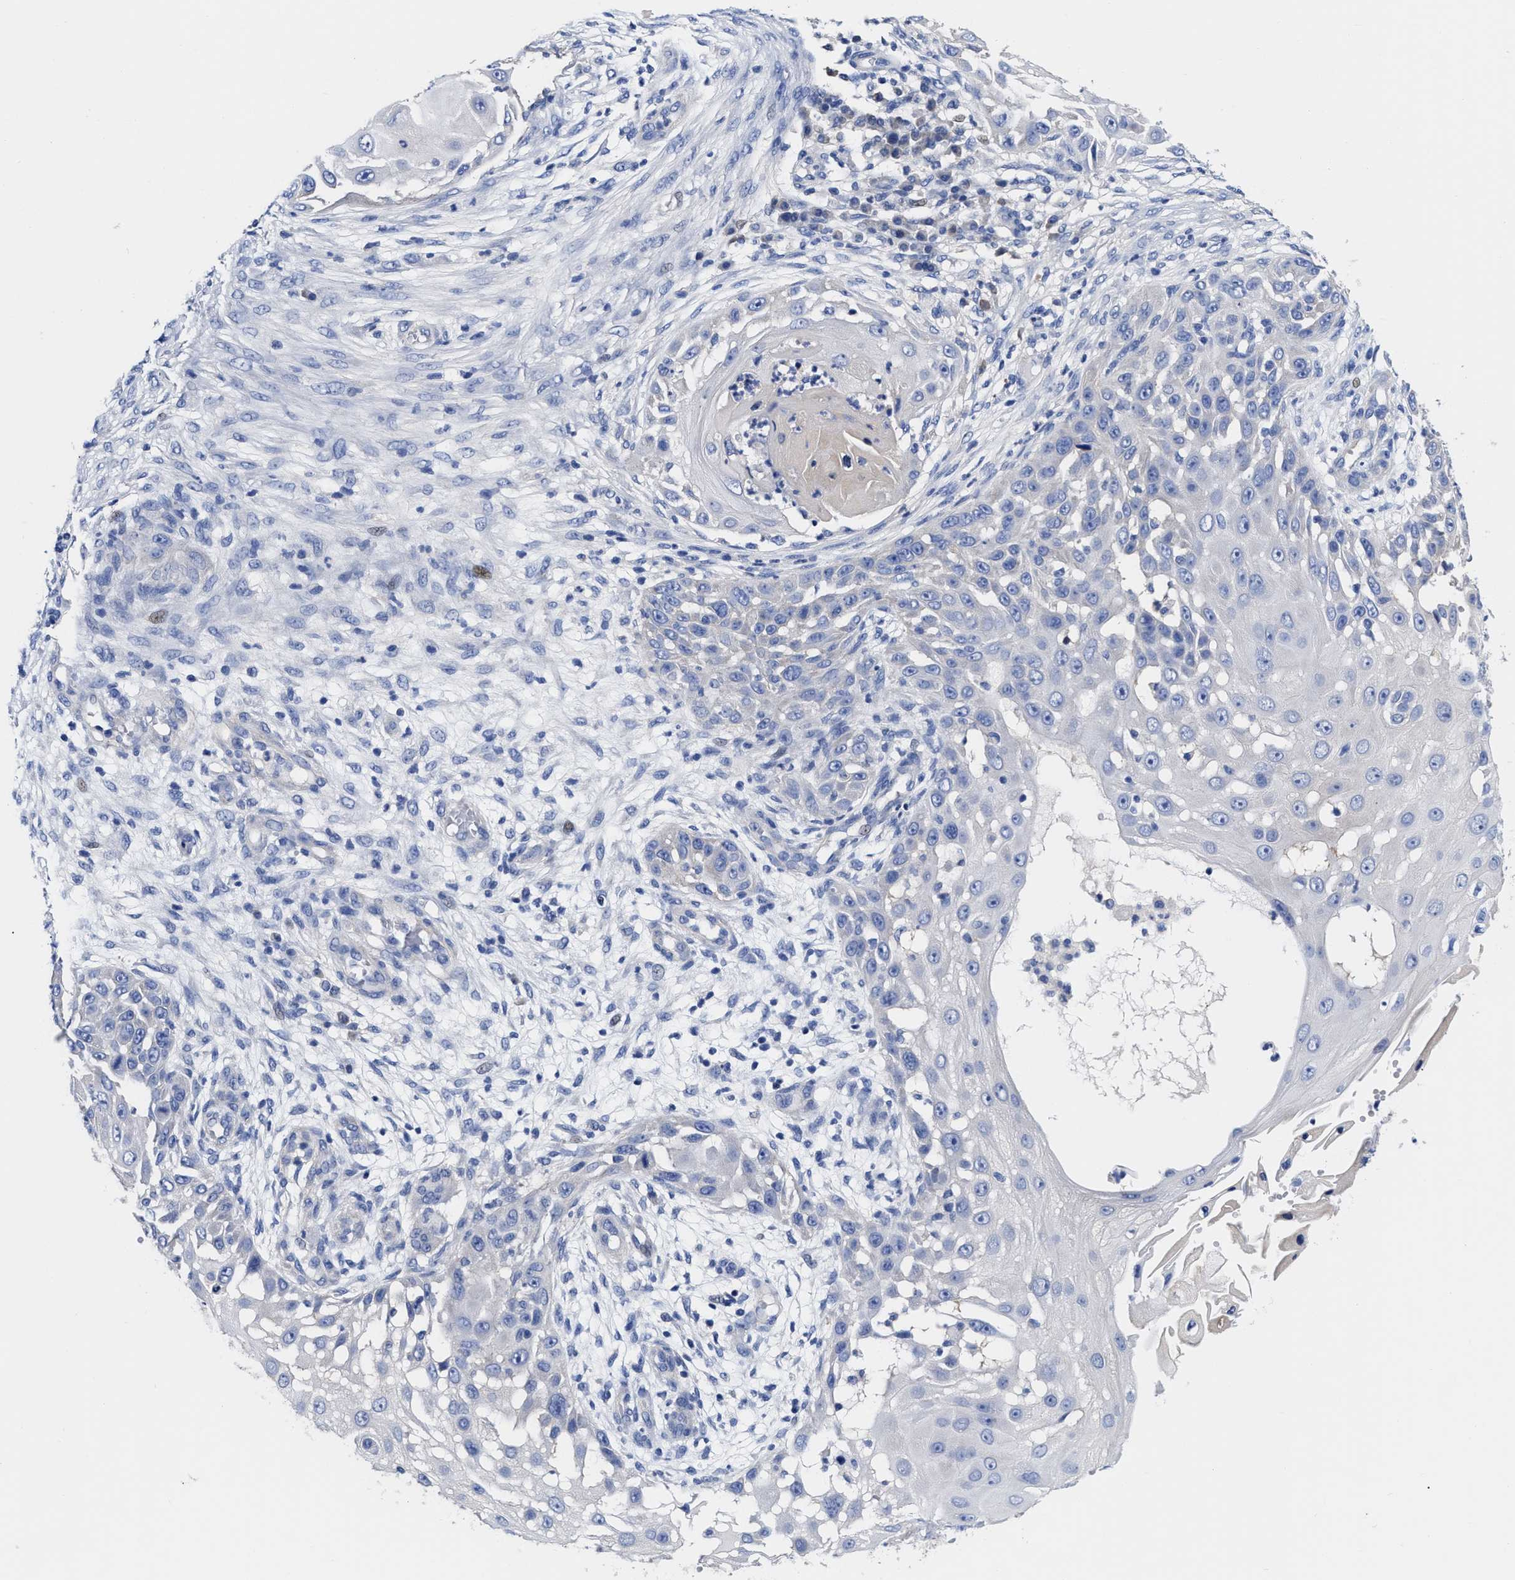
{"staining": {"intensity": "negative", "quantity": "none", "location": "none"}, "tissue": "skin cancer", "cell_type": "Tumor cells", "image_type": "cancer", "snomed": [{"axis": "morphology", "description": "Squamous cell carcinoma, NOS"}, {"axis": "topography", "description": "Skin"}], "caption": "DAB immunohistochemical staining of skin cancer exhibits no significant expression in tumor cells.", "gene": "RBKS", "patient": {"sex": "female", "age": 44}}